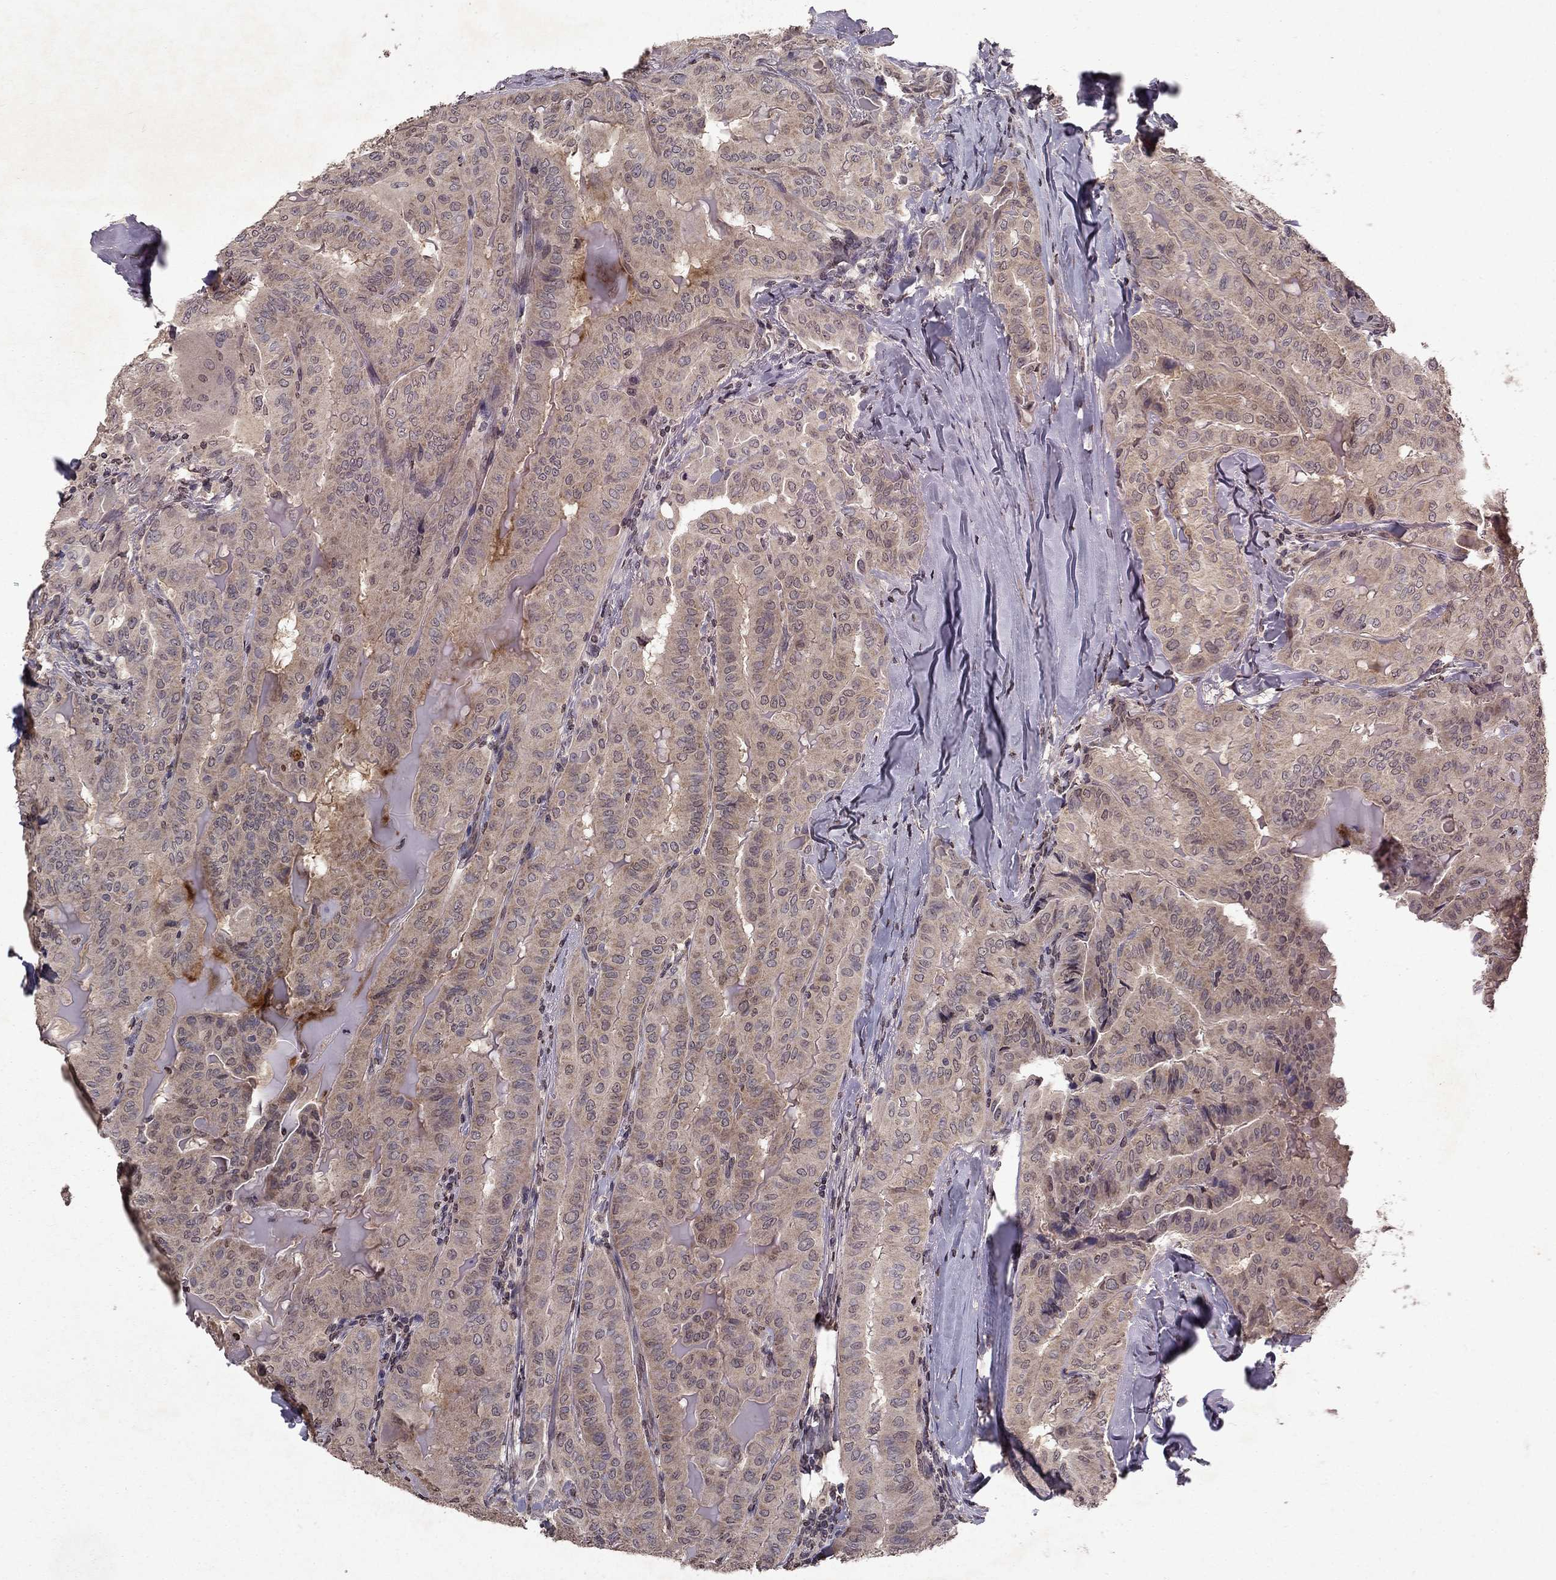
{"staining": {"intensity": "weak", "quantity": ">75%", "location": "cytoplasmic/membranous"}, "tissue": "thyroid cancer", "cell_type": "Tumor cells", "image_type": "cancer", "snomed": [{"axis": "morphology", "description": "Papillary adenocarcinoma, NOS"}, {"axis": "topography", "description": "Thyroid gland"}], "caption": "Human papillary adenocarcinoma (thyroid) stained with a brown dye shows weak cytoplasmic/membranous positive staining in about >75% of tumor cells.", "gene": "TTC38", "patient": {"sex": "female", "age": 68}}